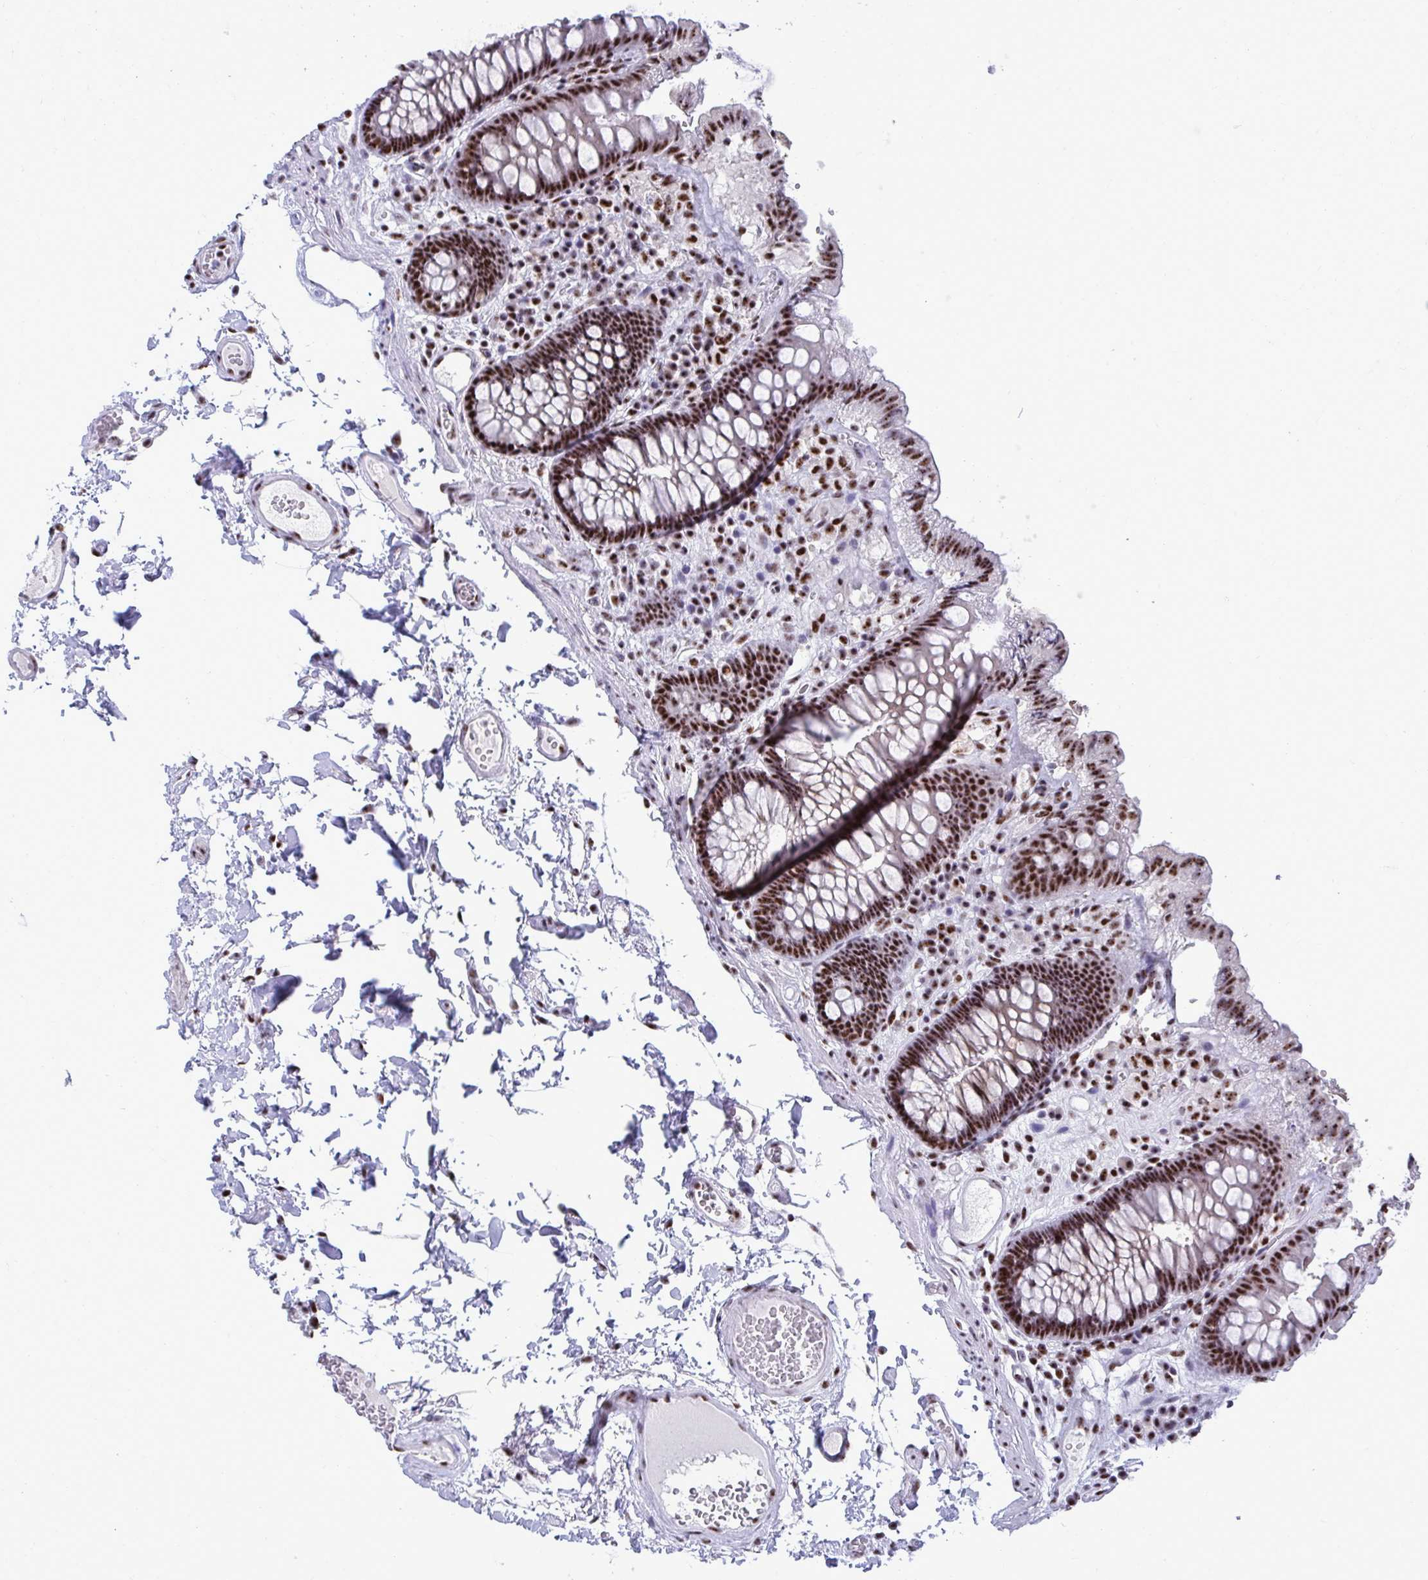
{"staining": {"intensity": "moderate", "quantity": ">75%", "location": "nuclear"}, "tissue": "colon", "cell_type": "Endothelial cells", "image_type": "normal", "snomed": [{"axis": "morphology", "description": "Normal tissue, NOS"}, {"axis": "topography", "description": "Colon"}, {"axis": "topography", "description": "Peripheral nerve tissue"}], "caption": "Brown immunohistochemical staining in unremarkable colon exhibits moderate nuclear positivity in approximately >75% of endothelial cells.", "gene": "PELP1", "patient": {"sex": "male", "age": 84}}